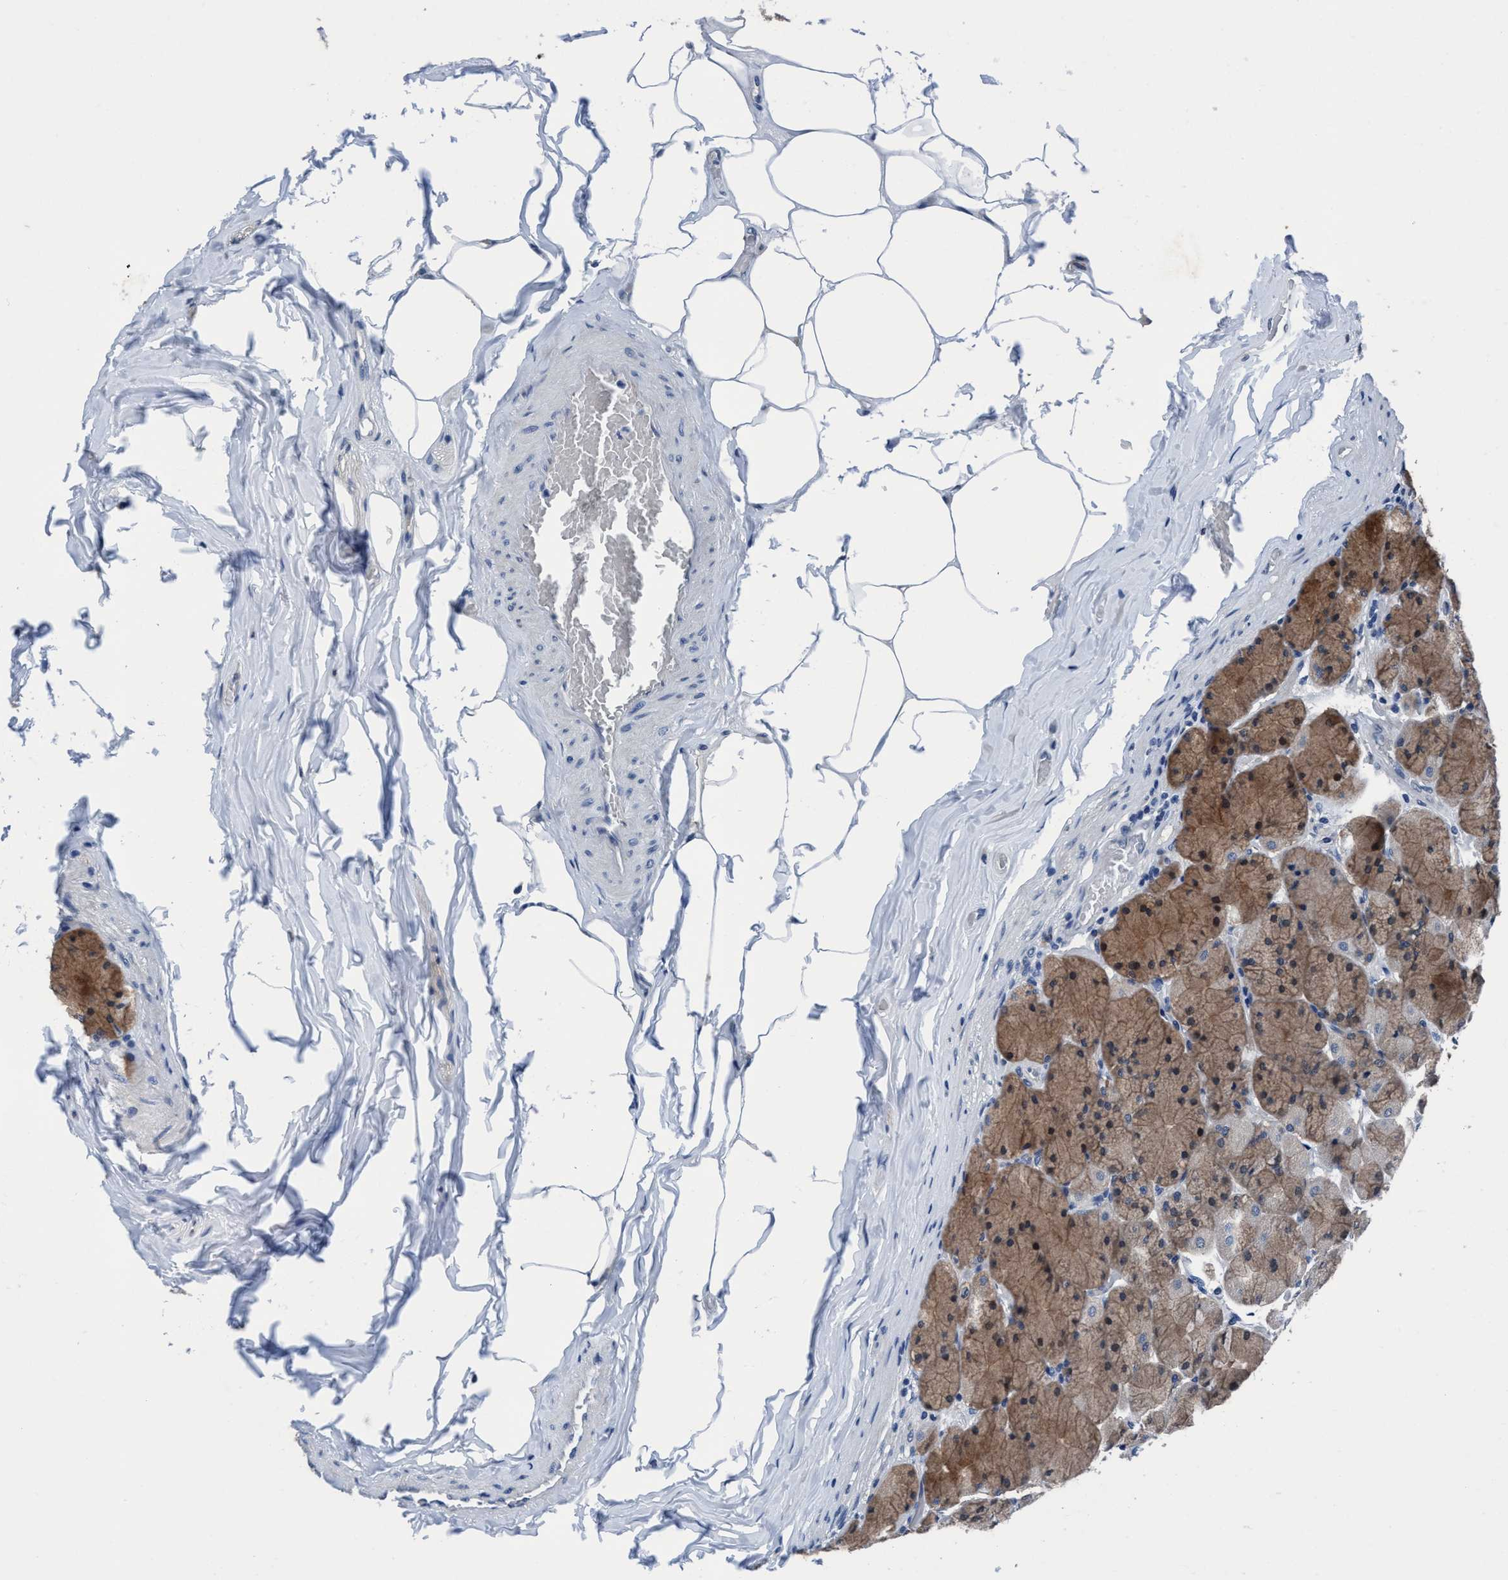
{"staining": {"intensity": "moderate", "quantity": ">75%", "location": "cytoplasmic/membranous"}, "tissue": "stomach", "cell_type": "Glandular cells", "image_type": "normal", "snomed": [{"axis": "morphology", "description": "Normal tissue, NOS"}, {"axis": "topography", "description": "Stomach, upper"}], "caption": "DAB (3,3'-diaminobenzidine) immunohistochemical staining of normal human stomach displays moderate cytoplasmic/membranous protein expression in about >75% of glandular cells.", "gene": "TMEM94", "patient": {"sex": "female", "age": 56}}